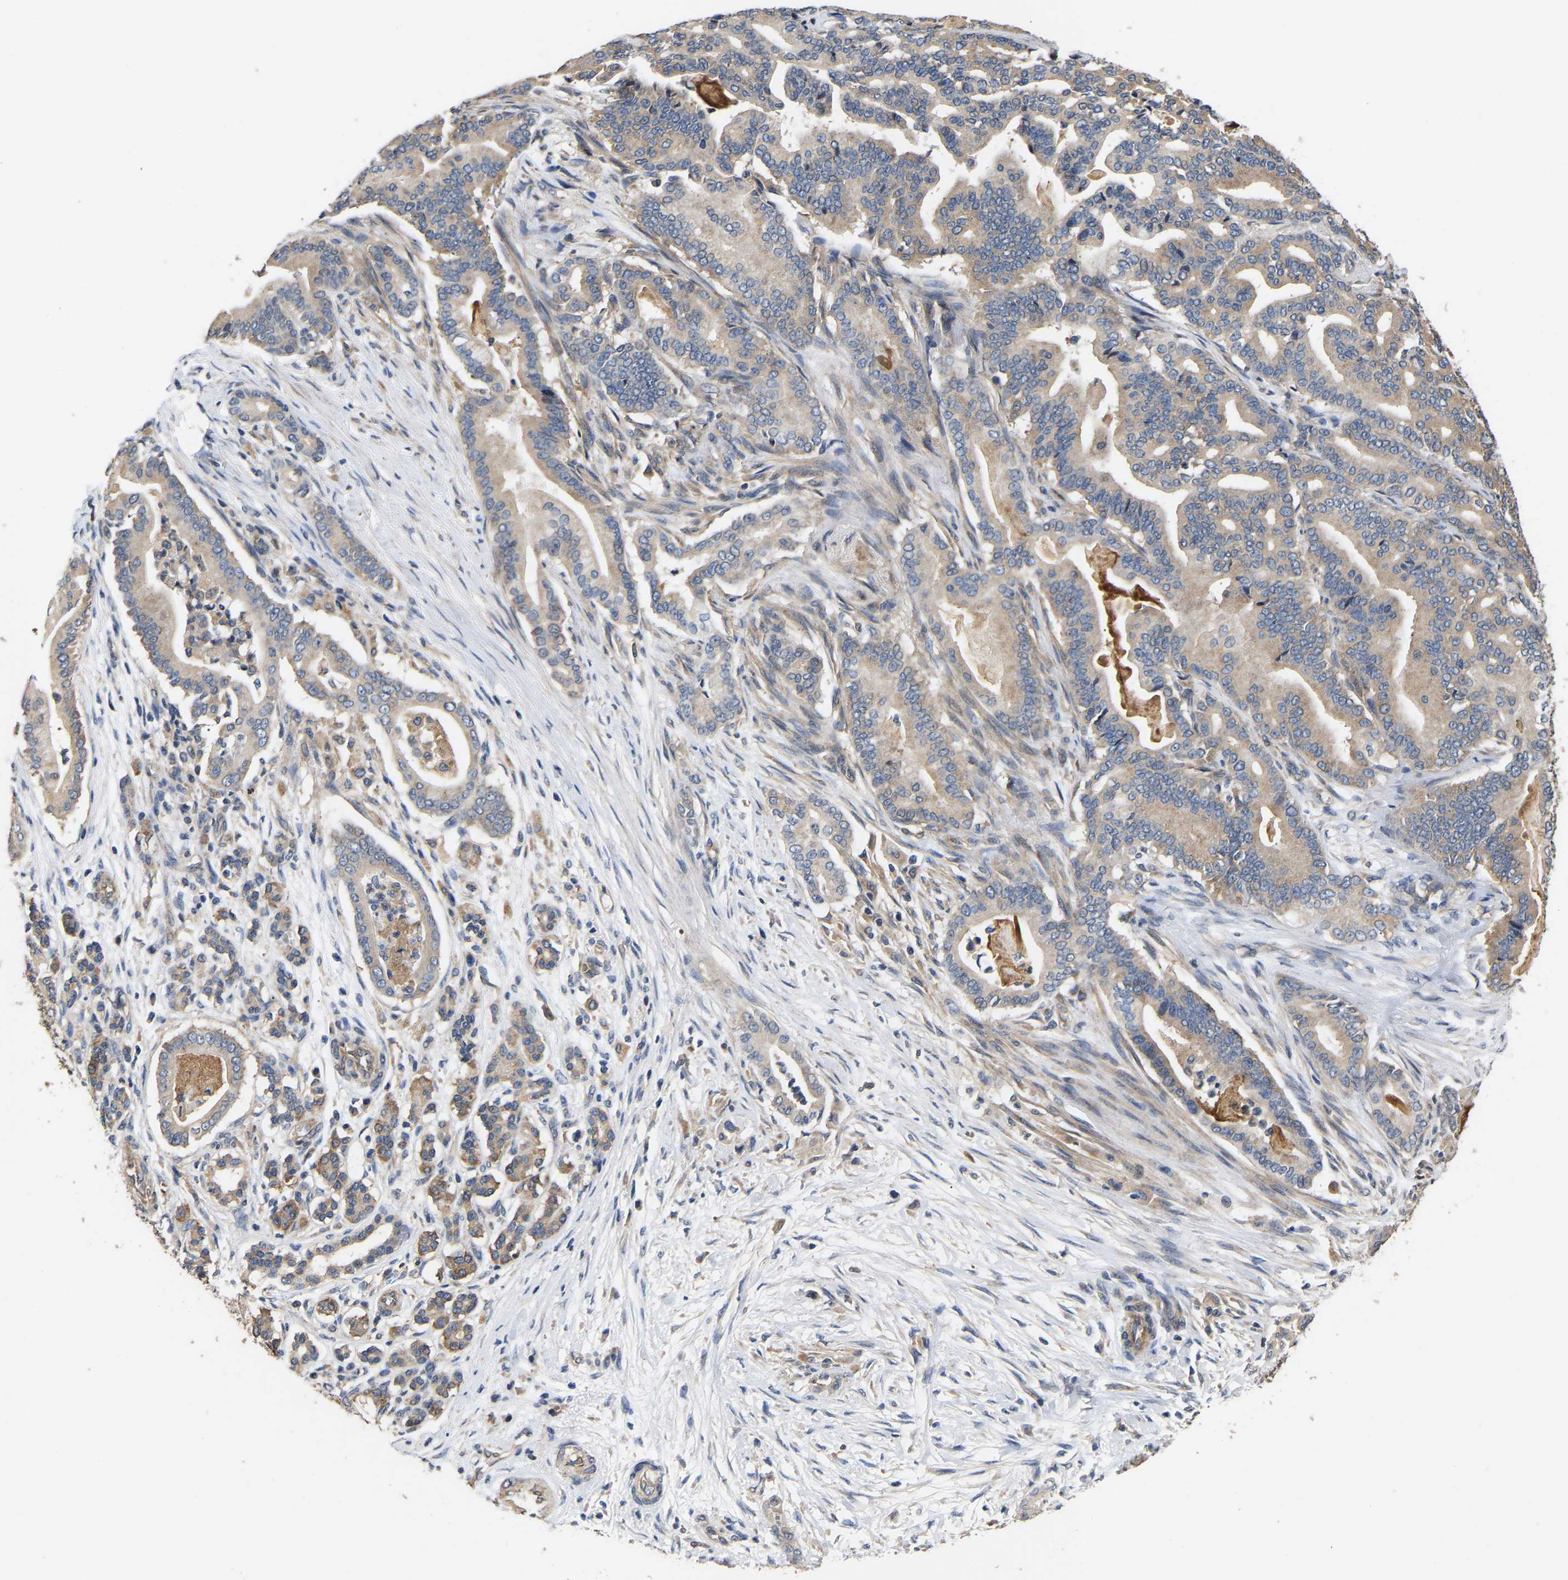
{"staining": {"intensity": "weak", "quantity": ">75%", "location": "cytoplasmic/membranous"}, "tissue": "pancreatic cancer", "cell_type": "Tumor cells", "image_type": "cancer", "snomed": [{"axis": "morphology", "description": "Normal tissue, NOS"}, {"axis": "morphology", "description": "Adenocarcinoma, NOS"}, {"axis": "topography", "description": "Pancreas"}], "caption": "This photomicrograph shows immunohistochemistry staining of human pancreatic adenocarcinoma, with low weak cytoplasmic/membranous expression in approximately >75% of tumor cells.", "gene": "AIMP2", "patient": {"sex": "male", "age": 63}}